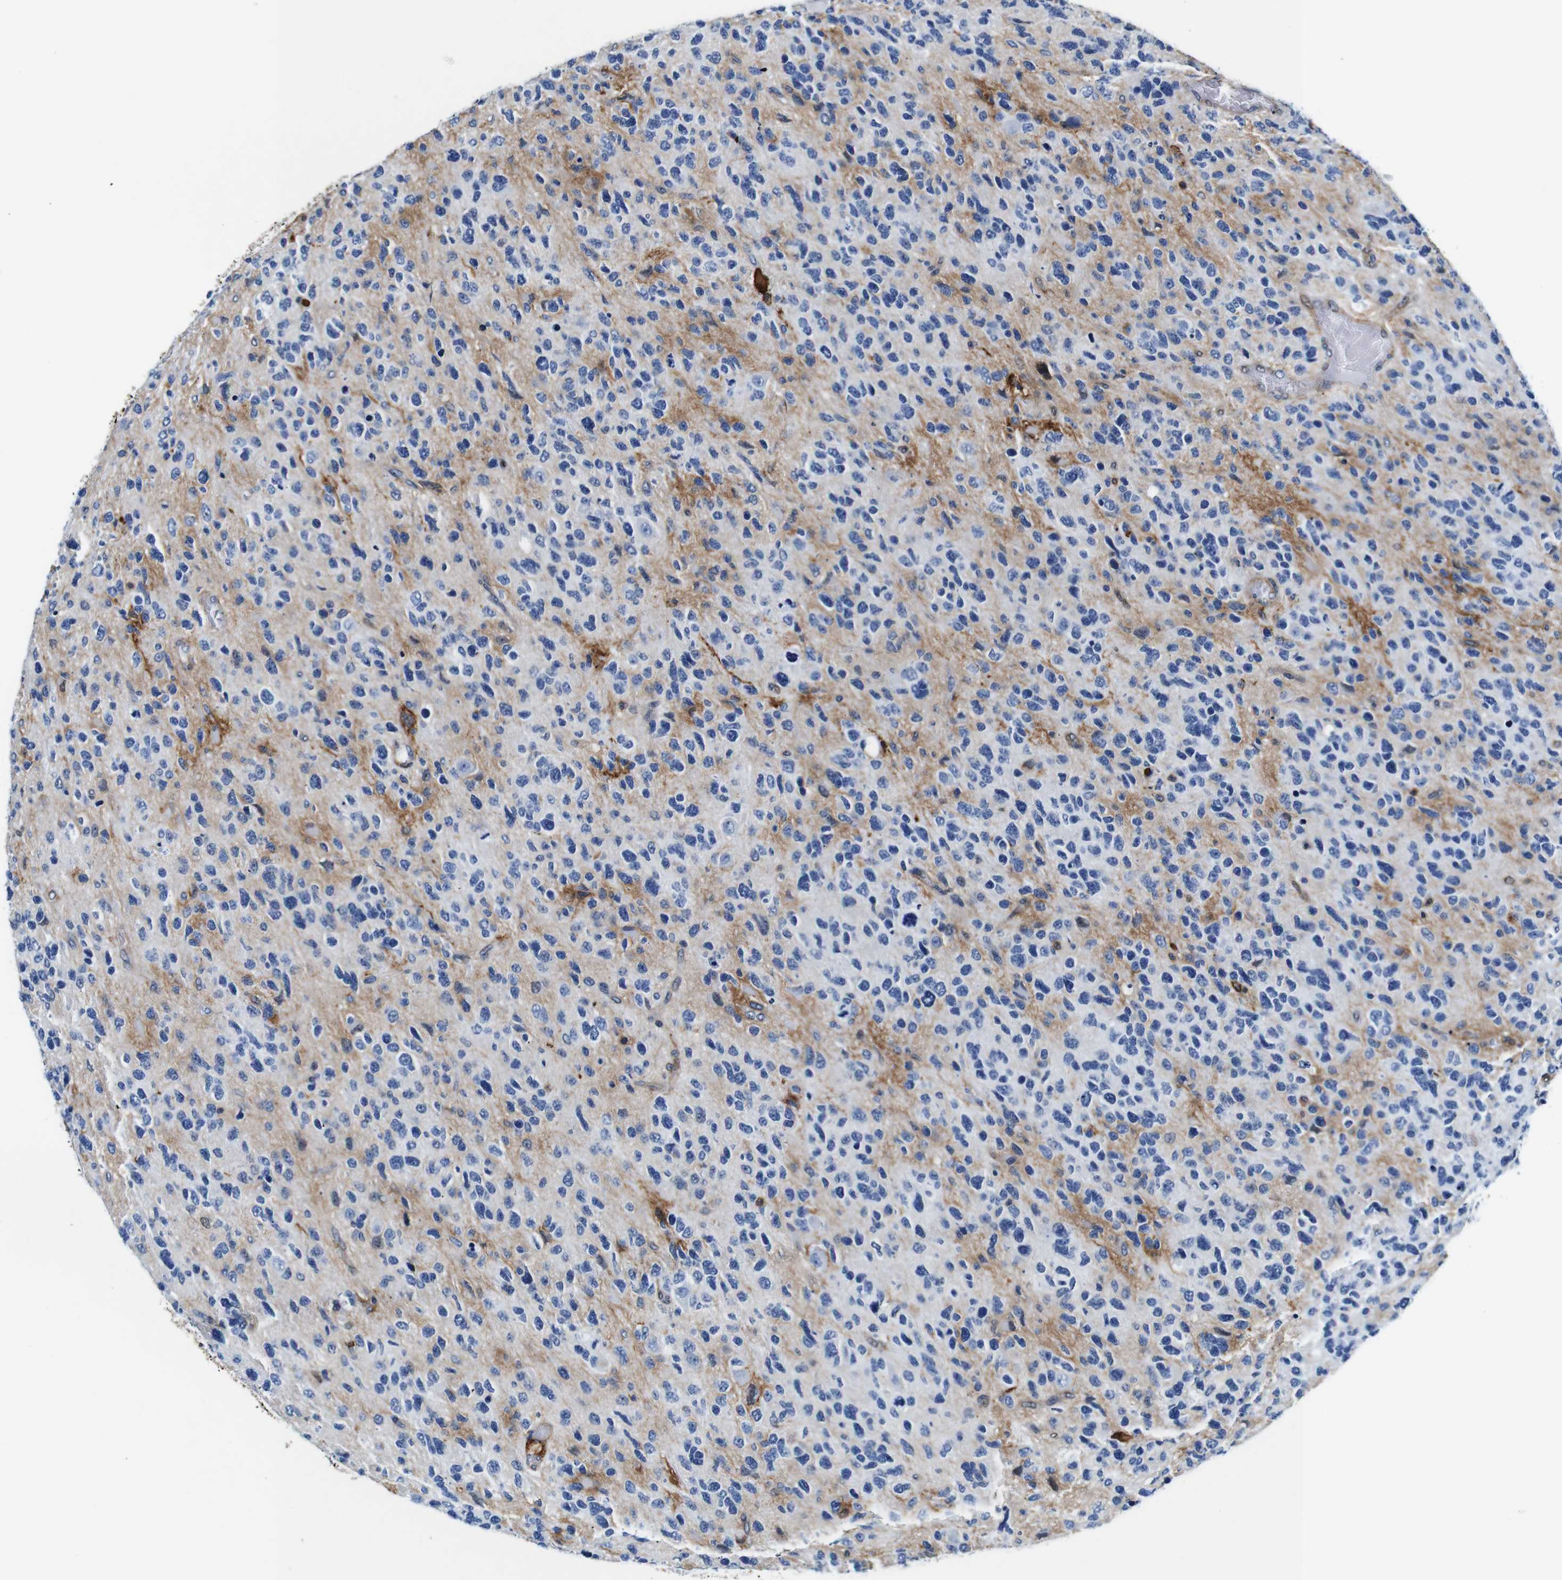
{"staining": {"intensity": "weak", "quantity": "<25%", "location": "cytoplasmic/membranous"}, "tissue": "glioma", "cell_type": "Tumor cells", "image_type": "cancer", "snomed": [{"axis": "morphology", "description": "Glioma, malignant, High grade"}, {"axis": "topography", "description": "Brain"}], "caption": "An image of high-grade glioma (malignant) stained for a protein displays no brown staining in tumor cells. (Stains: DAB immunohistochemistry with hematoxylin counter stain, Microscopy: brightfield microscopy at high magnification).", "gene": "ANXA1", "patient": {"sex": "female", "age": 58}}